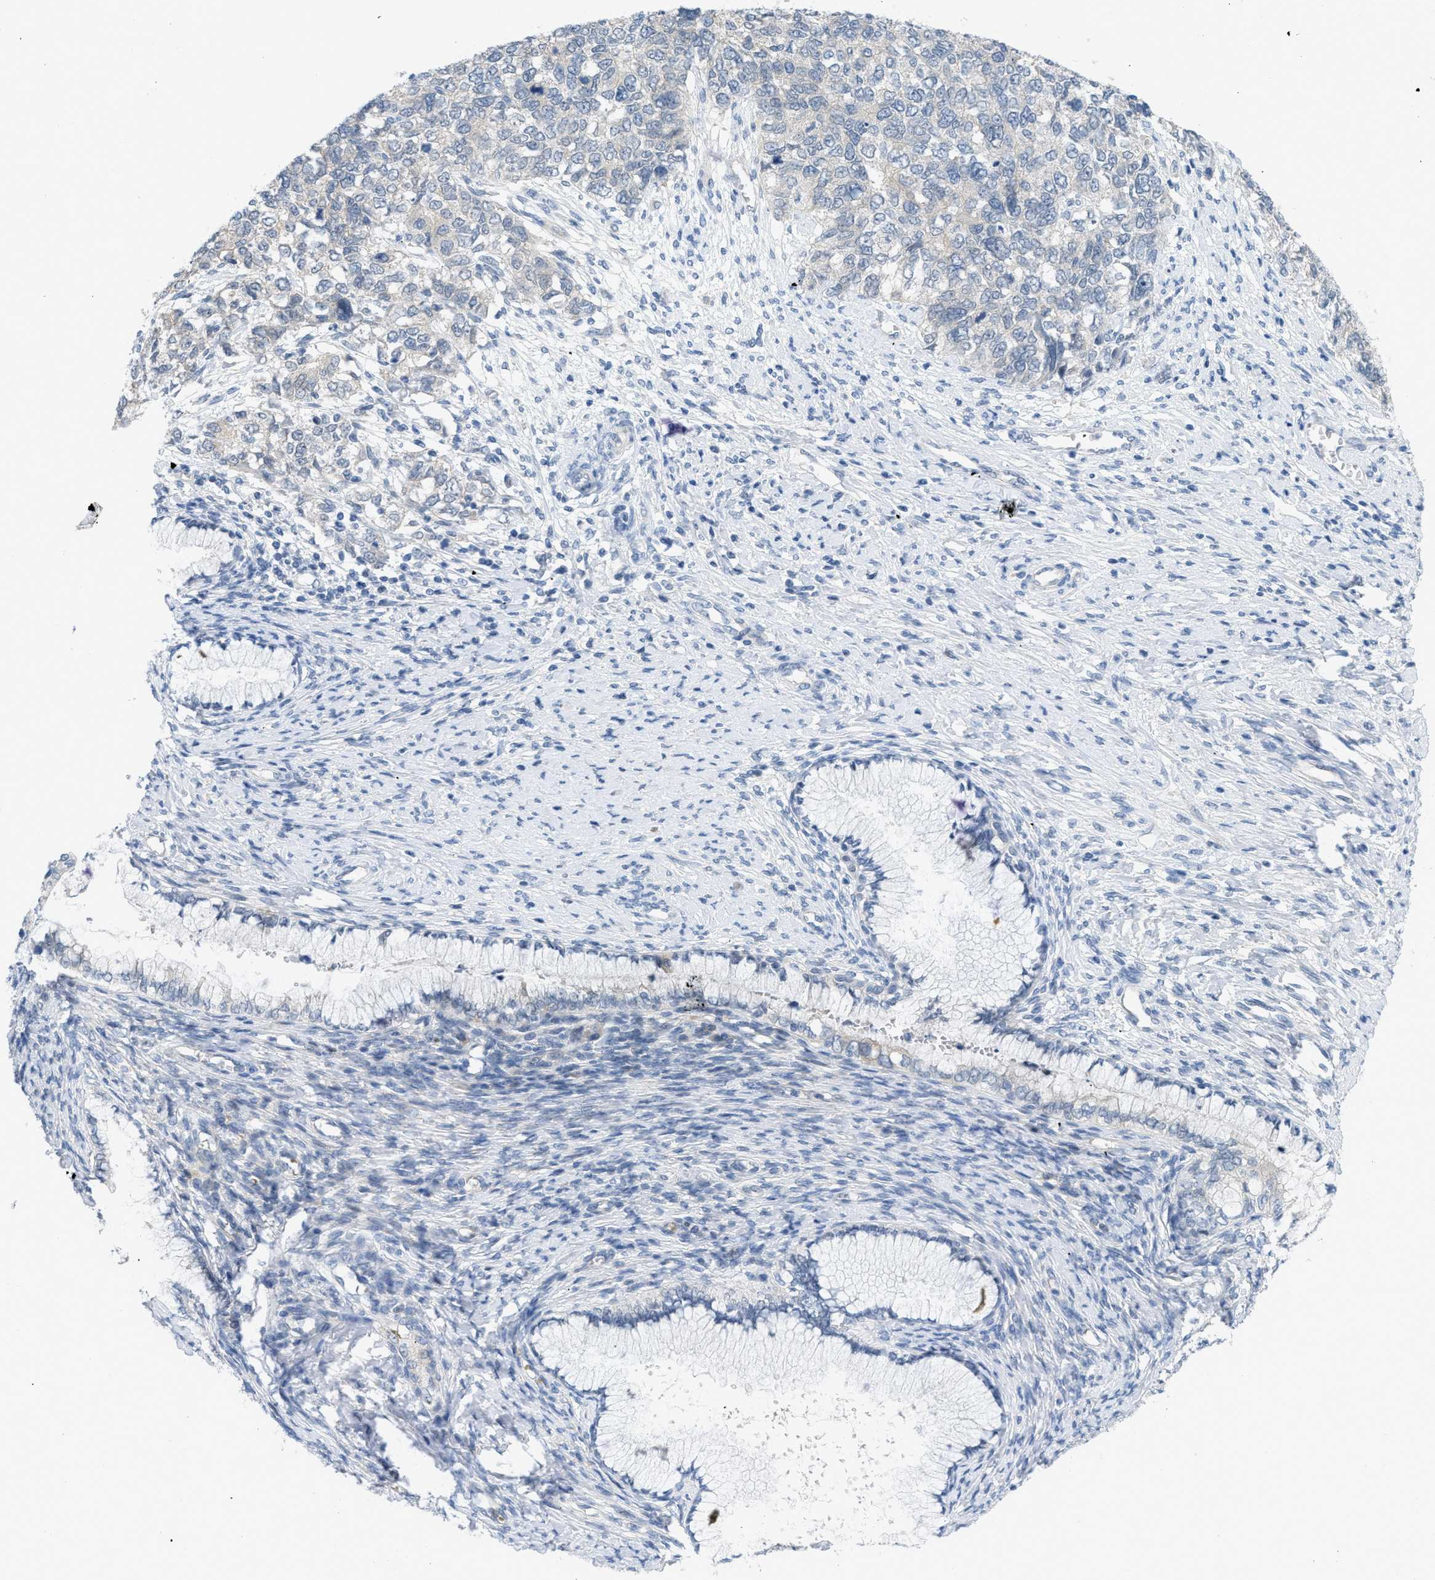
{"staining": {"intensity": "negative", "quantity": "none", "location": "none"}, "tissue": "cervical cancer", "cell_type": "Tumor cells", "image_type": "cancer", "snomed": [{"axis": "morphology", "description": "Squamous cell carcinoma, NOS"}, {"axis": "topography", "description": "Cervix"}], "caption": "Cervical cancer was stained to show a protein in brown. There is no significant staining in tumor cells.", "gene": "TNFAIP1", "patient": {"sex": "female", "age": 63}}